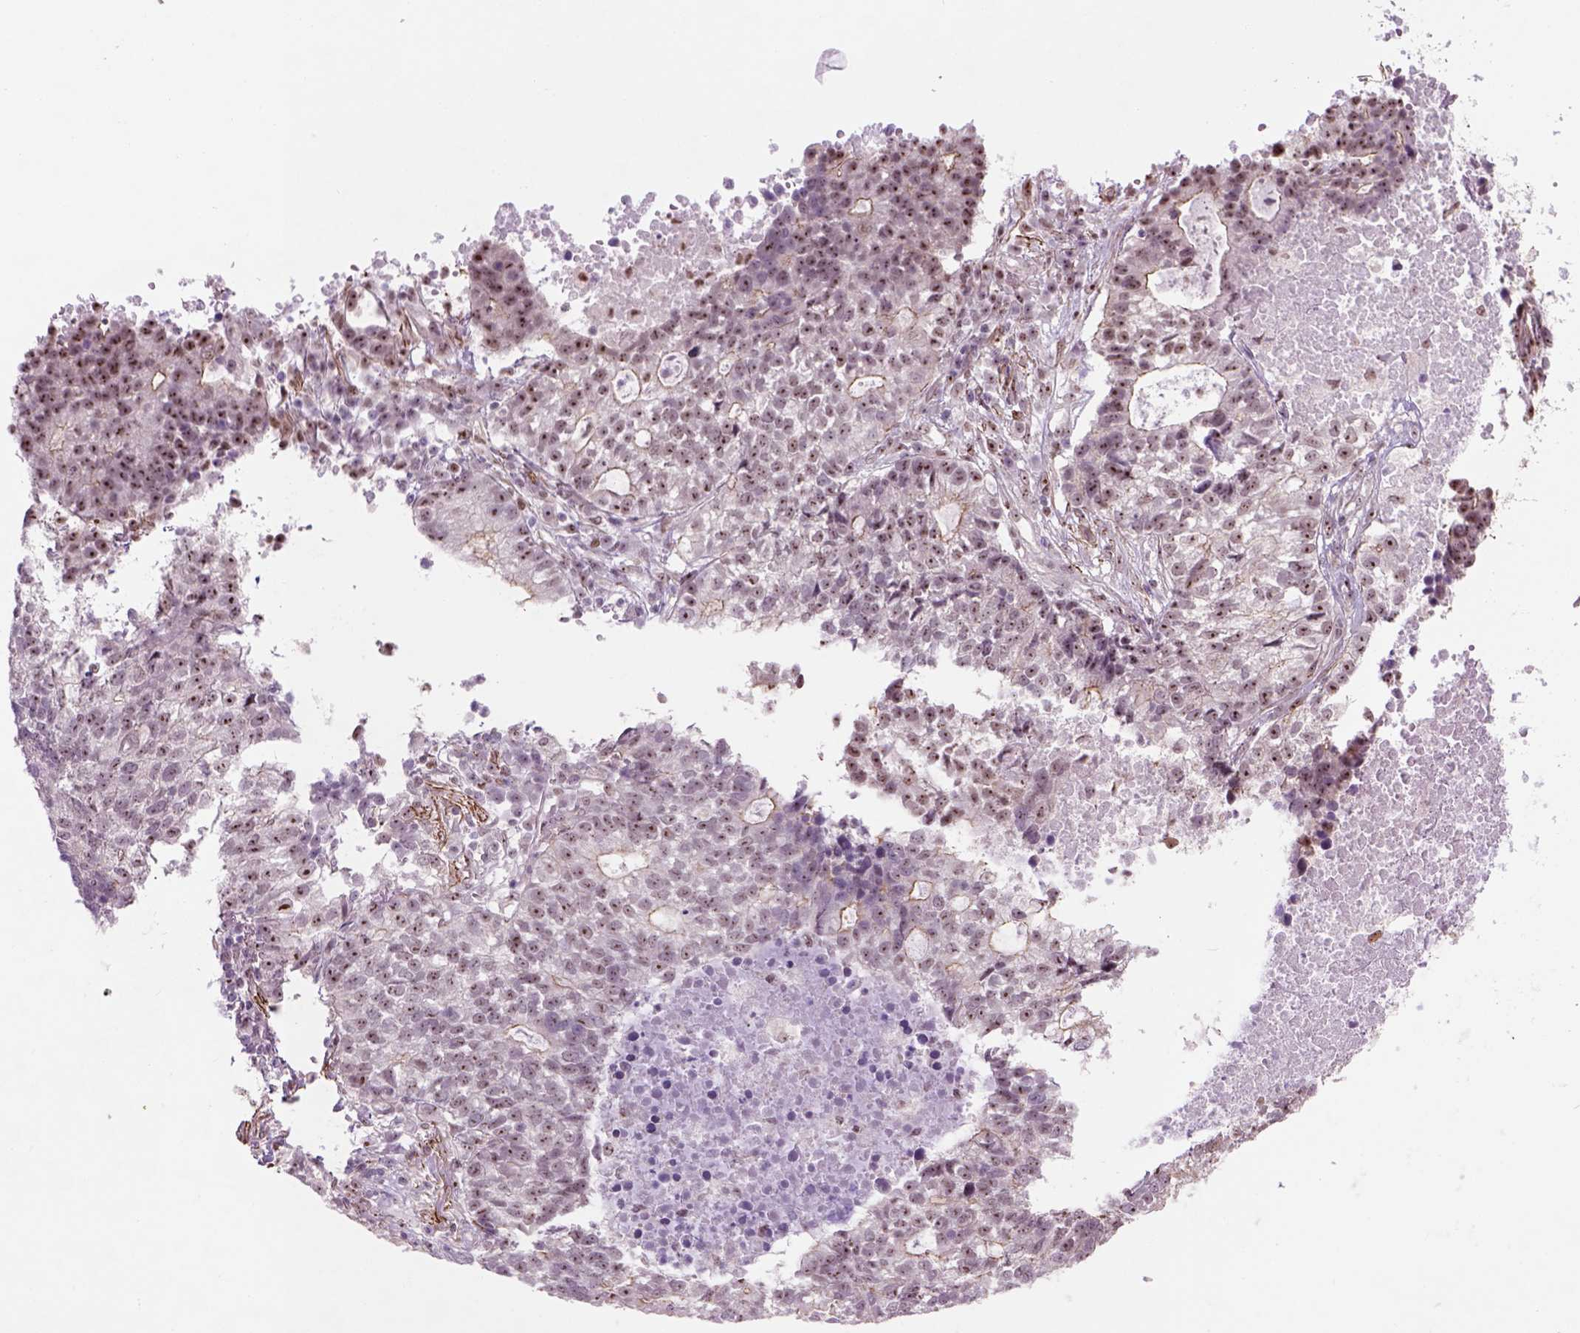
{"staining": {"intensity": "moderate", "quantity": ">75%", "location": "nuclear"}, "tissue": "lung cancer", "cell_type": "Tumor cells", "image_type": "cancer", "snomed": [{"axis": "morphology", "description": "Adenocarcinoma, NOS"}, {"axis": "topography", "description": "Lung"}], "caption": "A histopathology image of human lung adenocarcinoma stained for a protein displays moderate nuclear brown staining in tumor cells. The protein of interest is stained brown, and the nuclei are stained in blue (DAB (3,3'-diaminobenzidine) IHC with brightfield microscopy, high magnification).", "gene": "RRS1", "patient": {"sex": "male", "age": 57}}